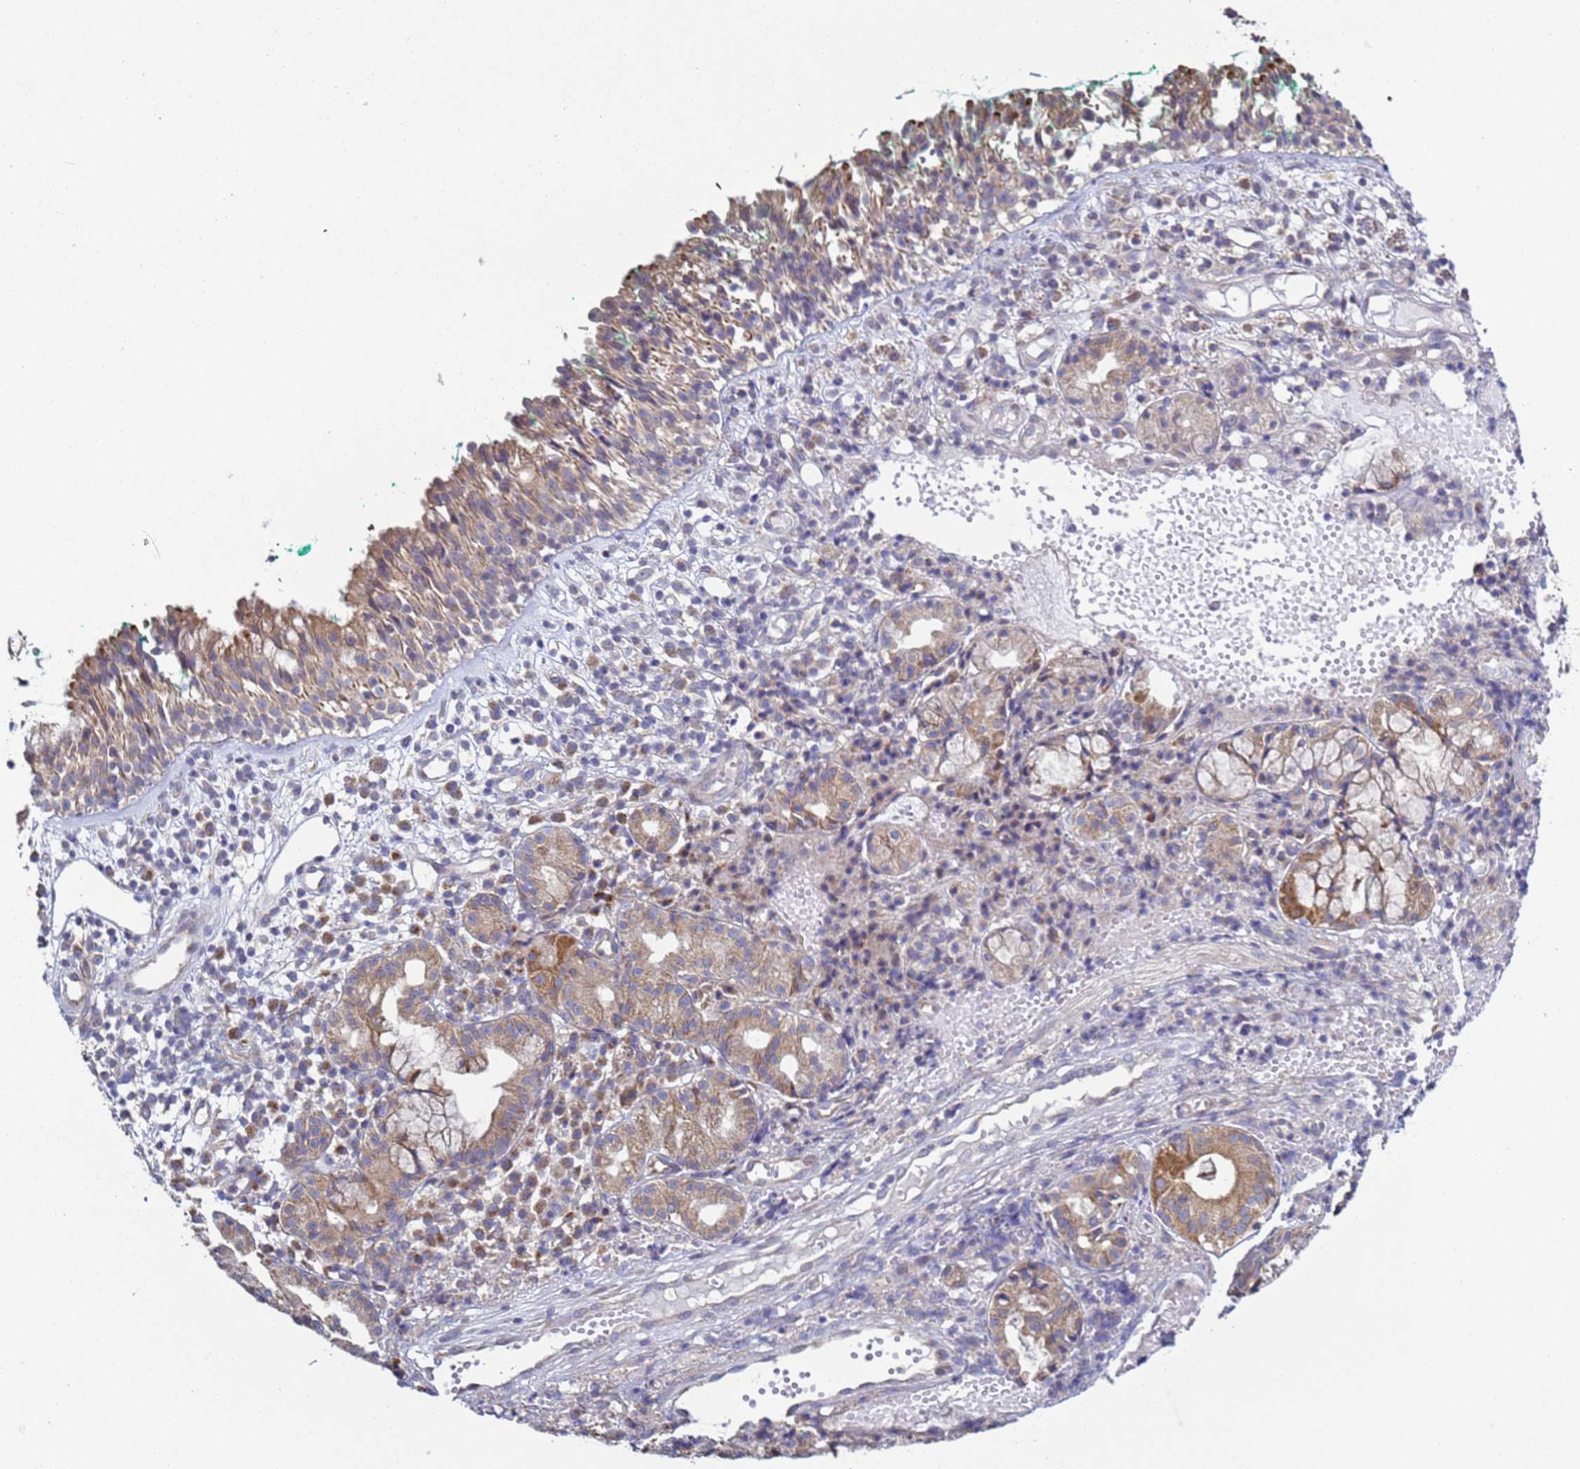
{"staining": {"intensity": "weak", "quantity": "<25%", "location": "cytoplasmic/membranous"}, "tissue": "soft tissue", "cell_type": "Fibroblasts", "image_type": "normal", "snomed": [{"axis": "morphology", "description": "Normal tissue, NOS"}, {"axis": "morphology", "description": "Basal cell carcinoma"}, {"axis": "topography", "description": "Cartilage tissue"}, {"axis": "topography", "description": "Nasopharynx"}, {"axis": "topography", "description": "Oral tissue"}], "caption": "IHC image of benign human soft tissue stained for a protein (brown), which shows no staining in fibroblasts.", "gene": "DIP2B", "patient": {"sex": "female", "age": 77}}